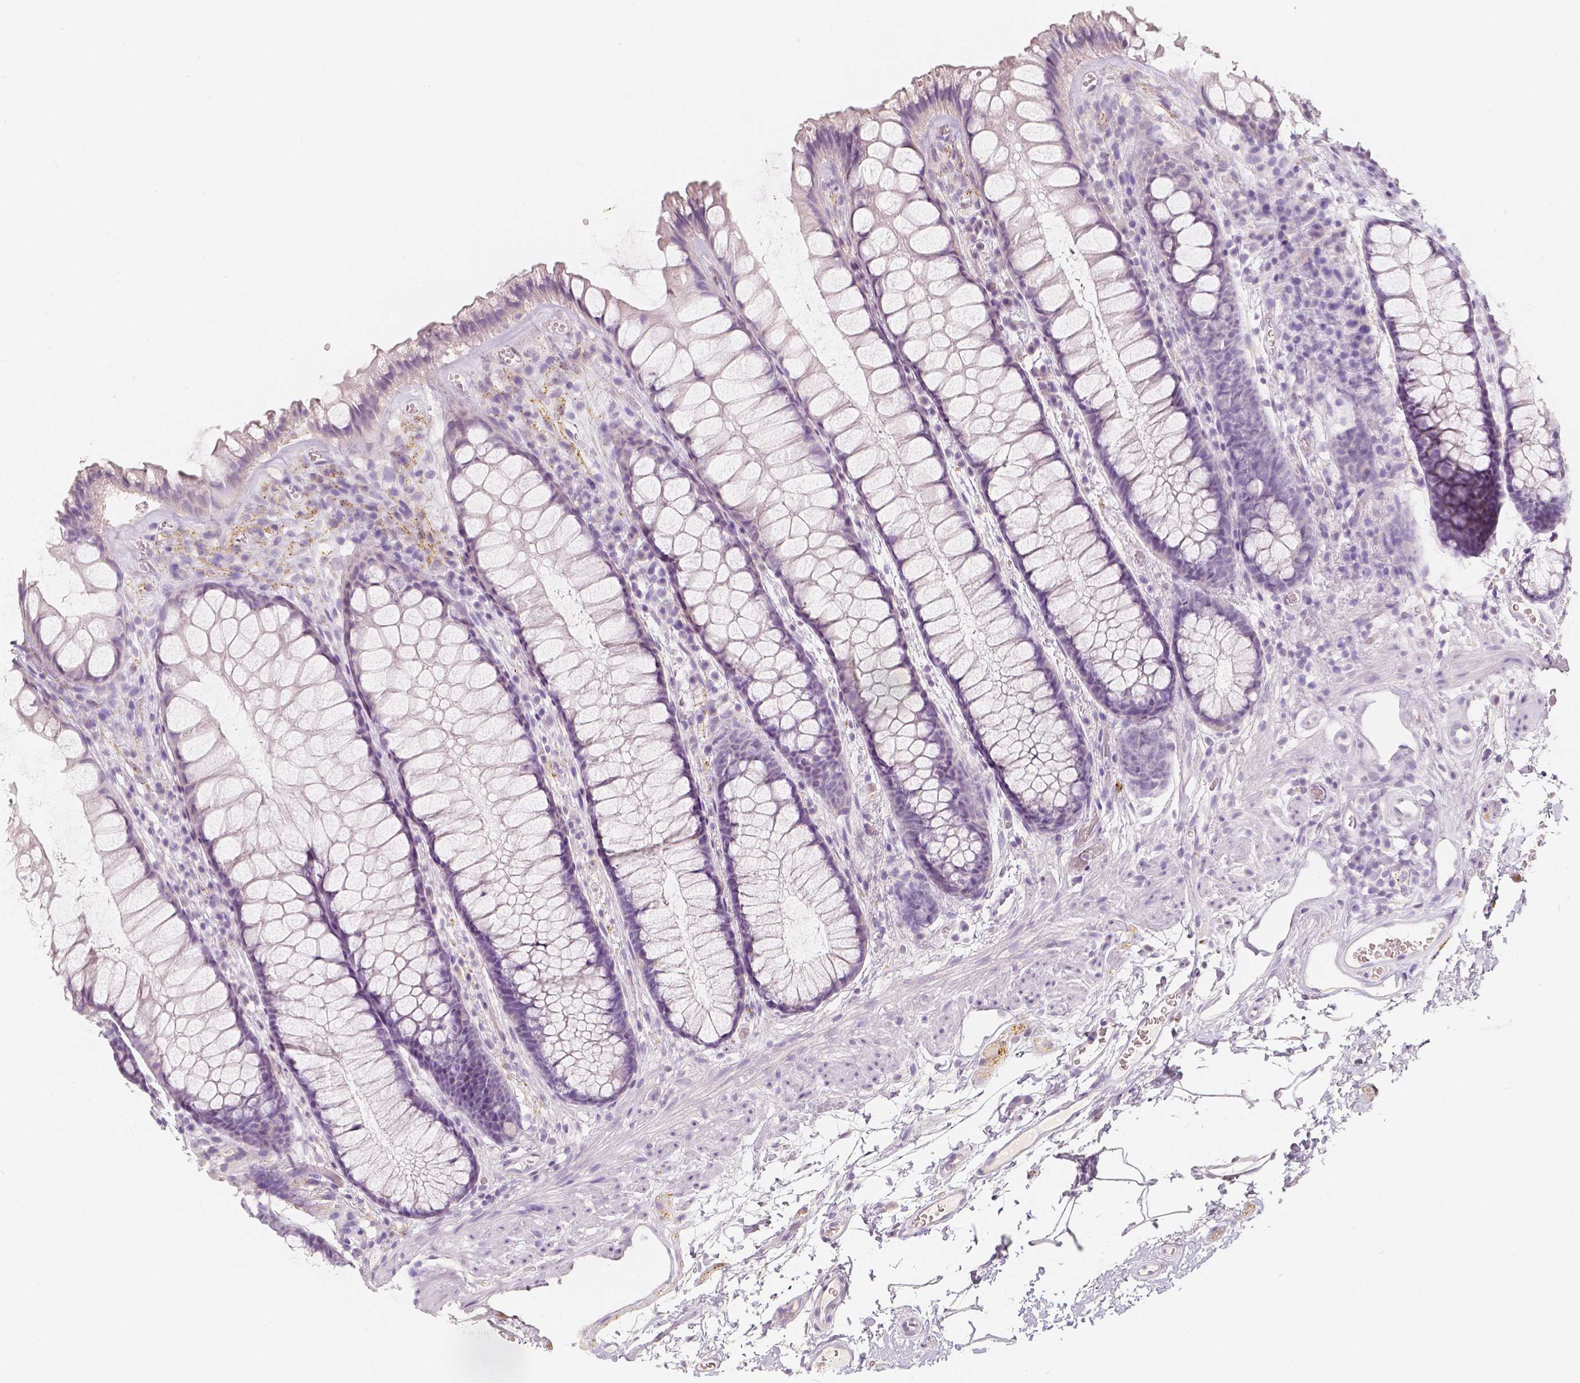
{"staining": {"intensity": "negative", "quantity": "none", "location": "none"}, "tissue": "rectum", "cell_type": "Glandular cells", "image_type": "normal", "snomed": [{"axis": "morphology", "description": "Normal tissue, NOS"}, {"axis": "topography", "description": "Rectum"}], "caption": "A photomicrograph of human rectum is negative for staining in glandular cells. (DAB (3,3'-diaminobenzidine) immunohistochemistry, high magnification).", "gene": "NECAB2", "patient": {"sex": "female", "age": 62}}